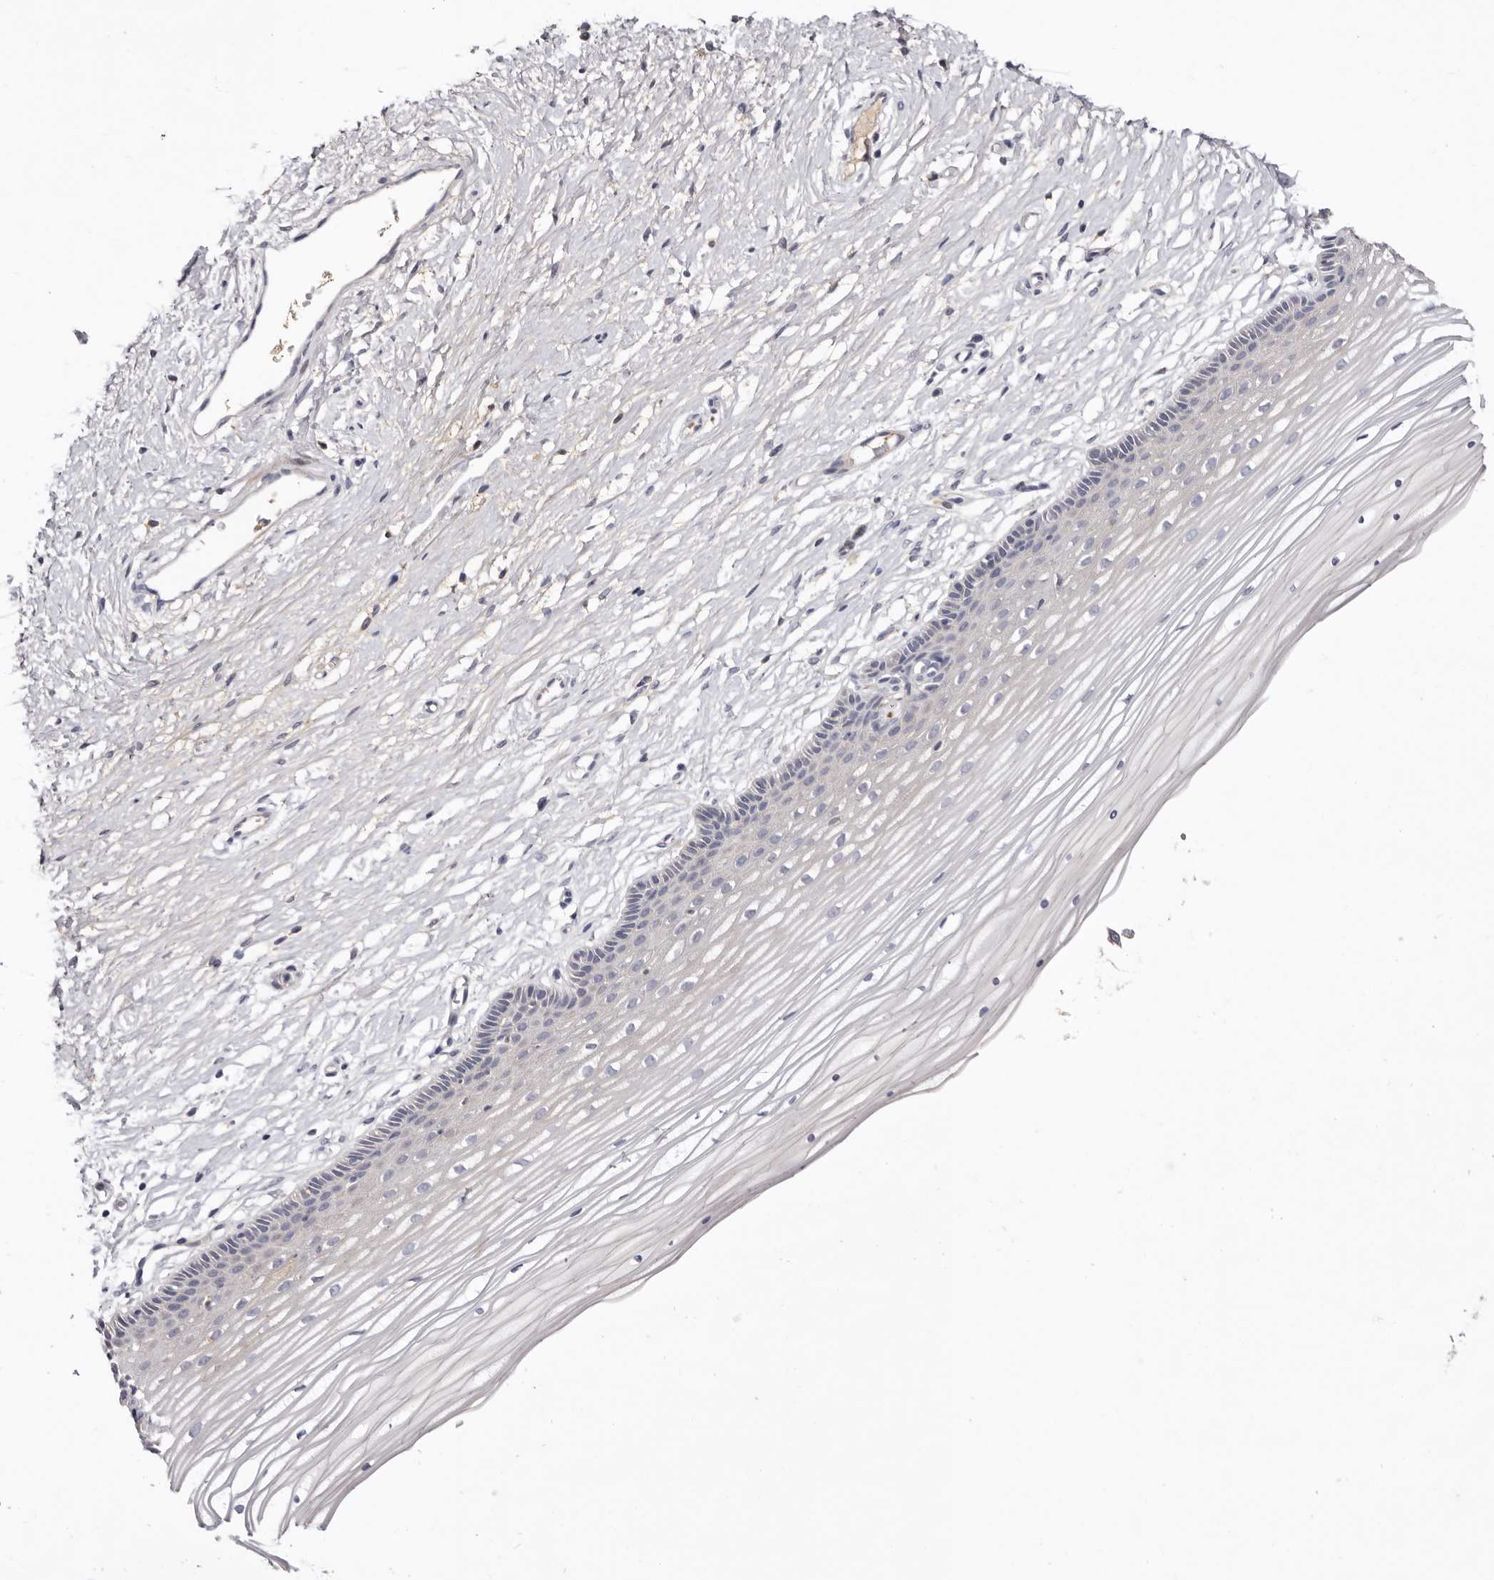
{"staining": {"intensity": "strong", "quantity": "<25%", "location": "cytoplasmic/membranous"}, "tissue": "vagina", "cell_type": "Squamous epithelial cells", "image_type": "normal", "snomed": [{"axis": "morphology", "description": "Normal tissue, NOS"}, {"axis": "topography", "description": "Vagina"}, {"axis": "topography", "description": "Cervix"}], "caption": "This micrograph exhibits immunohistochemistry (IHC) staining of normal human vagina, with medium strong cytoplasmic/membranous staining in approximately <25% of squamous epithelial cells.", "gene": "LMLN", "patient": {"sex": "female", "age": 40}}